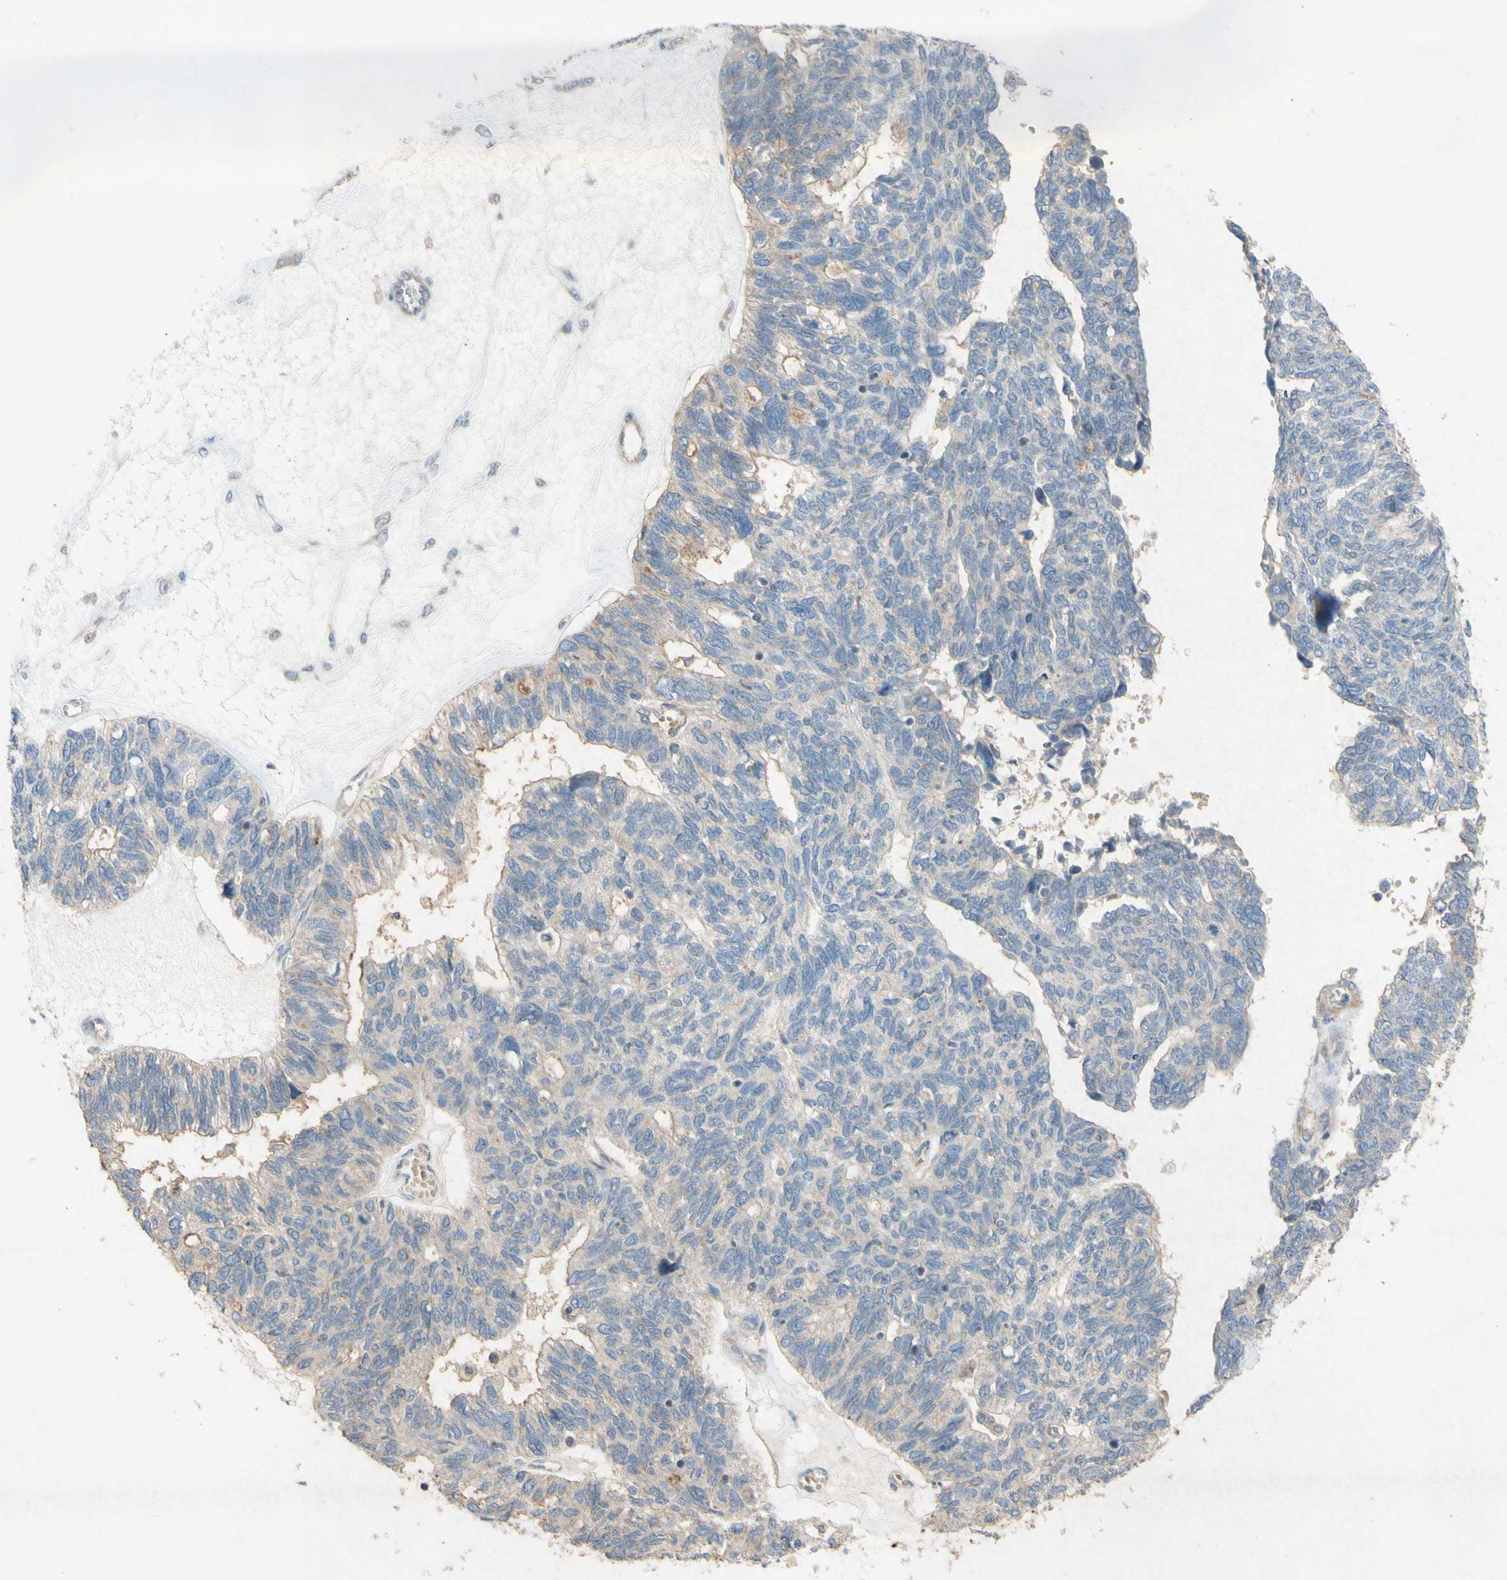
{"staining": {"intensity": "weak", "quantity": "25%-75%", "location": "cytoplasmic/membranous"}, "tissue": "ovarian cancer", "cell_type": "Tumor cells", "image_type": "cancer", "snomed": [{"axis": "morphology", "description": "Cystadenocarcinoma, serous, NOS"}, {"axis": "topography", "description": "Ovary"}], "caption": "IHC (DAB) staining of serous cystadenocarcinoma (ovarian) demonstrates weak cytoplasmic/membranous protein positivity in about 25%-75% of tumor cells.", "gene": "TST", "patient": {"sex": "female", "age": 79}}